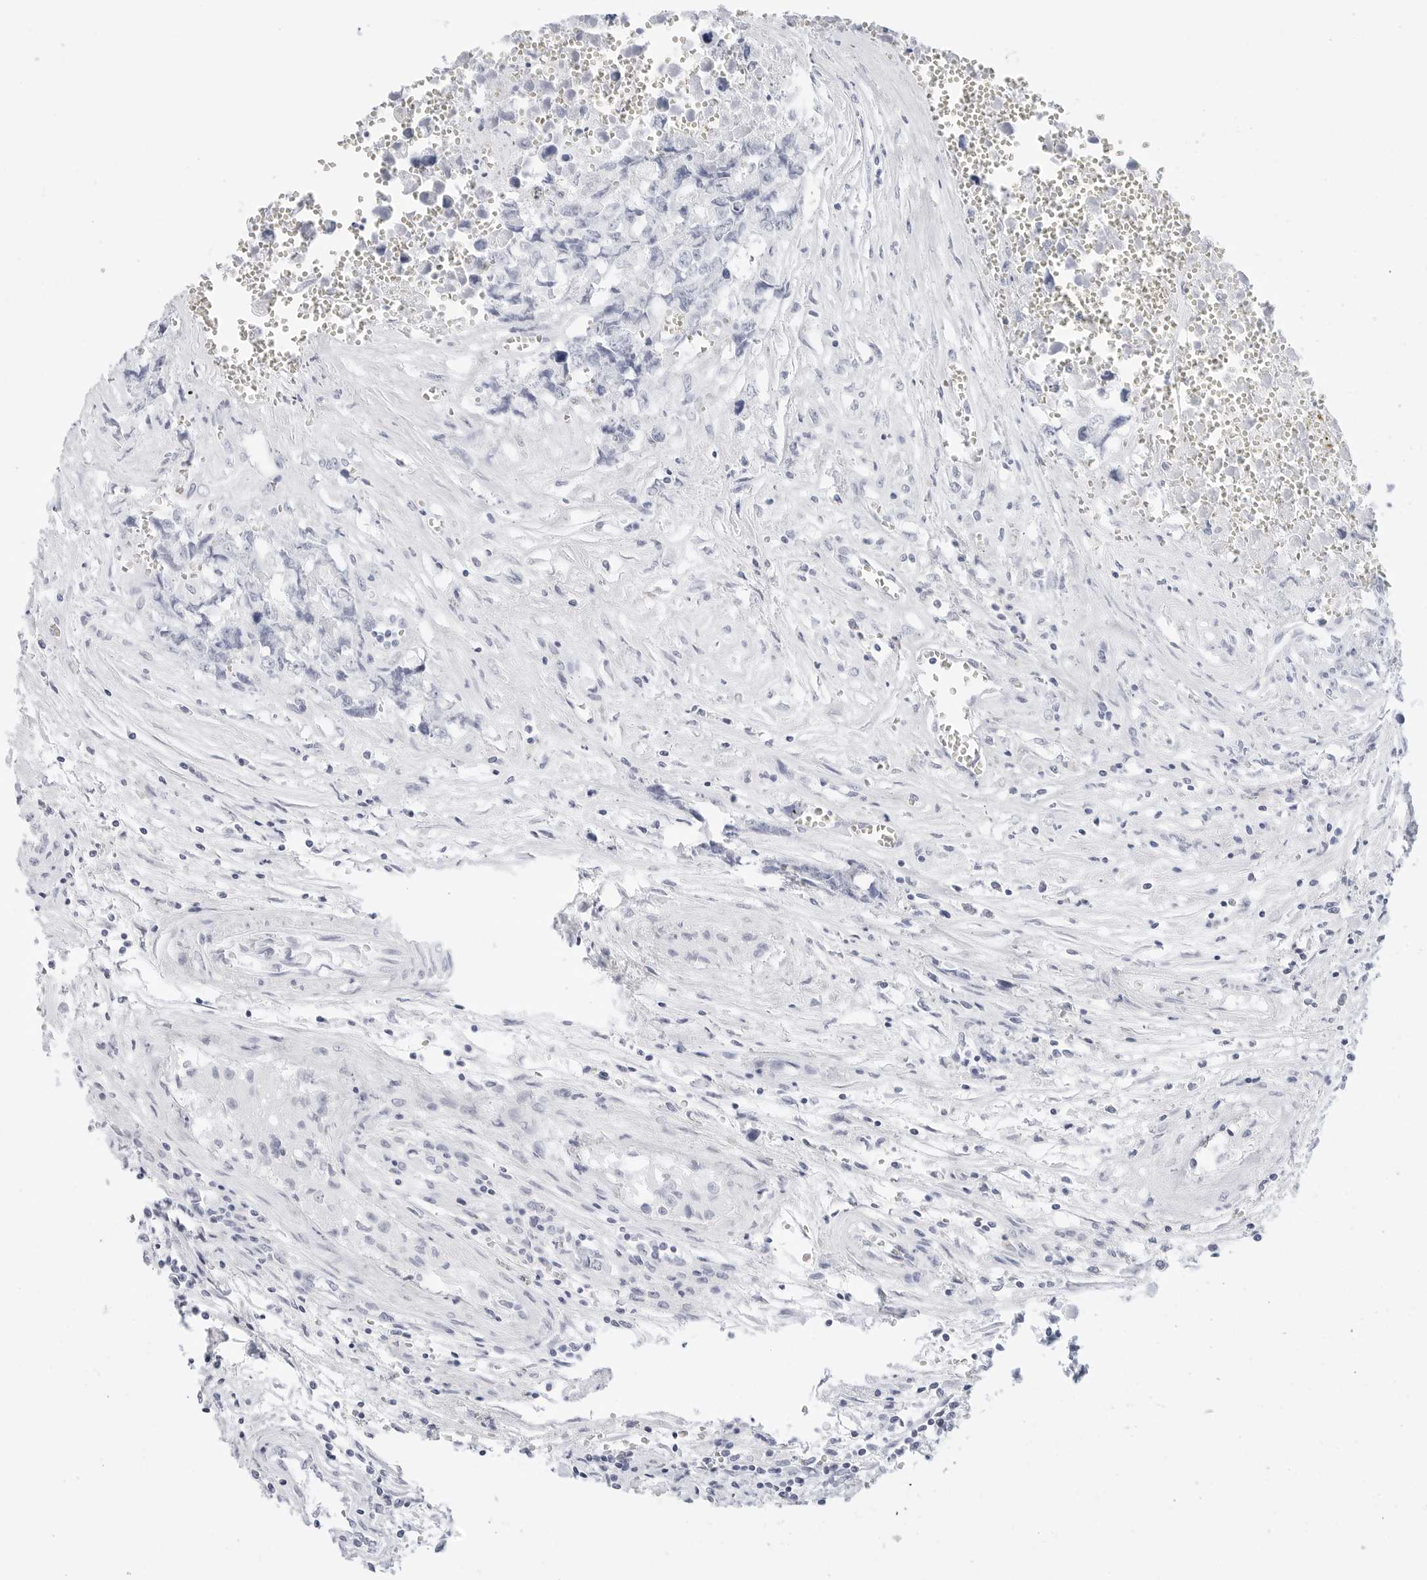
{"staining": {"intensity": "negative", "quantity": "none", "location": "none"}, "tissue": "testis cancer", "cell_type": "Tumor cells", "image_type": "cancer", "snomed": [{"axis": "morphology", "description": "Carcinoma, Embryonal, NOS"}, {"axis": "topography", "description": "Testis"}], "caption": "The IHC micrograph has no significant positivity in tumor cells of testis cancer (embryonal carcinoma) tissue.", "gene": "TFF2", "patient": {"sex": "male", "age": 31}}